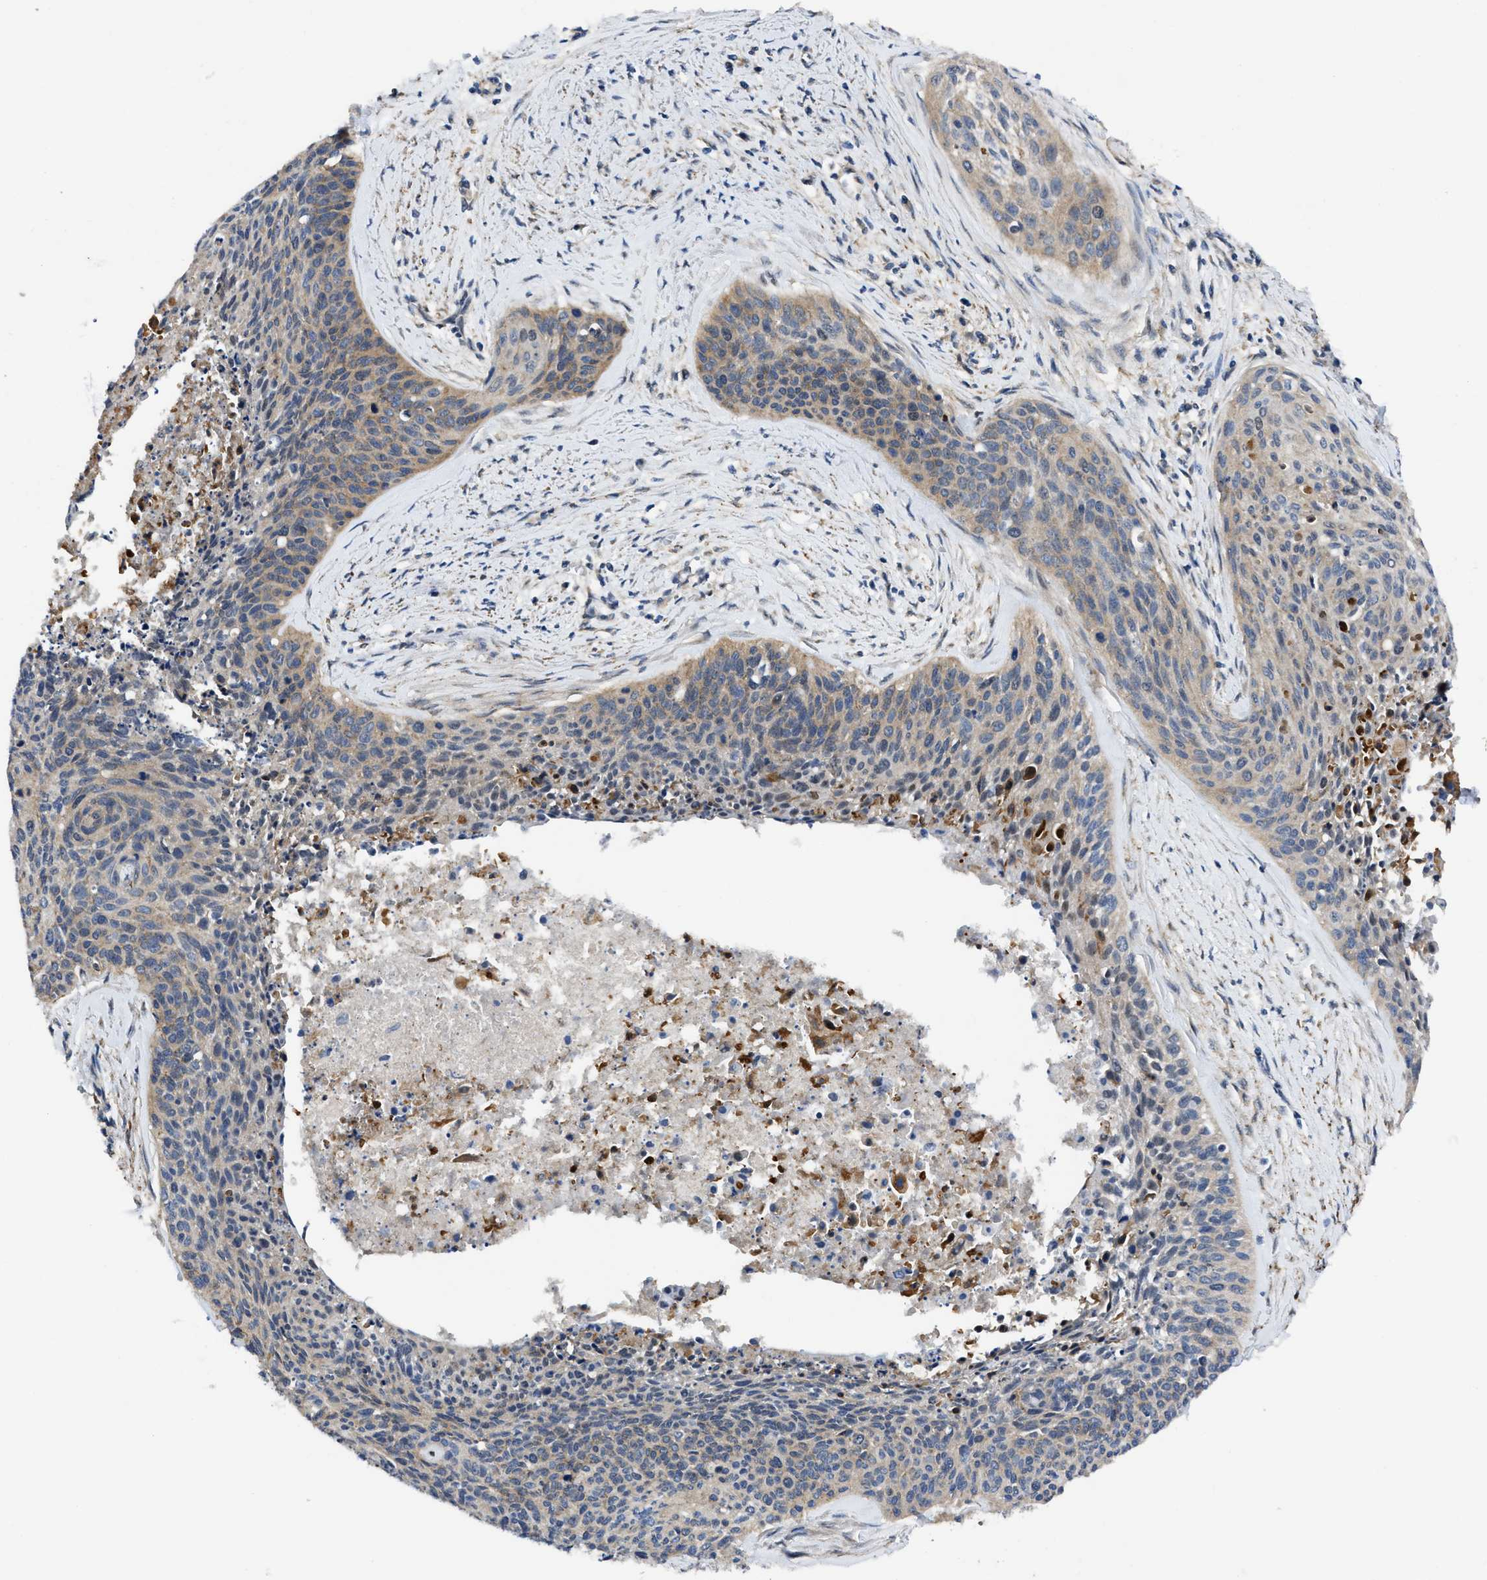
{"staining": {"intensity": "weak", "quantity": "25%-75%", "location": "cytoplasmic/membranous"}, "tissue": "cervical cancer", "cell_type": "Tumor cells", "image_type": "cancer", "snomed": [{"axis": "morphology", "description": "Squamous cell carcinoma, NOS"}, {"axis": "topography", "description": "Cervix"}], "caption": "Cervical cancer (squamous cell carcinoma) stained for a protein (brown) reveals weak cytoplasmic/membranous positive expression in about 25%-75% of tumor cells.", "gene": "GET4", "patient": {"sex": "female", "age": 55}}